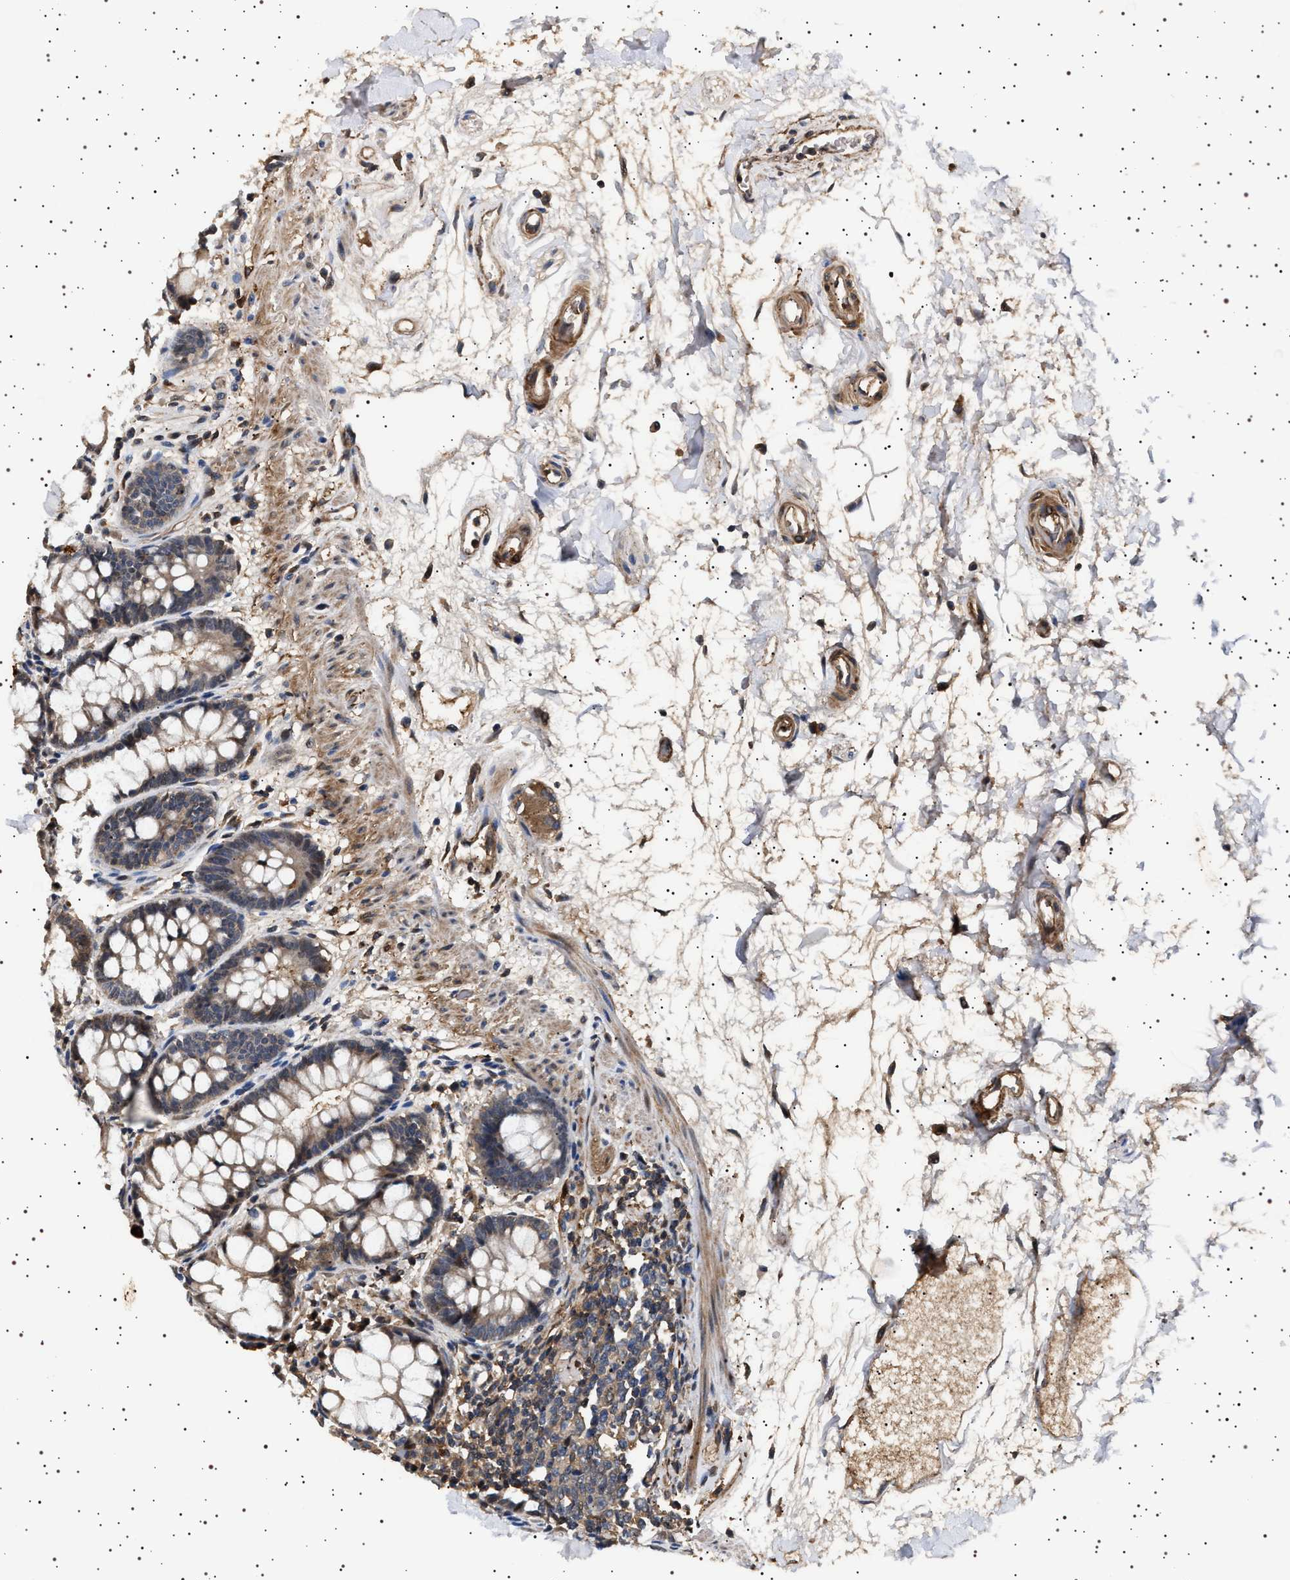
{"staining": {"intensity": "moderate", "quantity": ">75%", "location": "cytoplasmic/membranous"}, "tissue": "rectum", "cell_type": "Glandular cells", "image_type": "normal", "snomed": [{"axis": "morphology", "description": "Normal tissue, NOS"}, {"axis": "topography", "description": "Rectum"}], "caption": "Immunohistochemical staining of unremarkable human rectum displays >75% levels of moderate cytoplasmic/membranous protein expression in about >75% of glandular cells.", "gene": "GUCY1B1", "patient": {"sex": "male", "age": 64}}